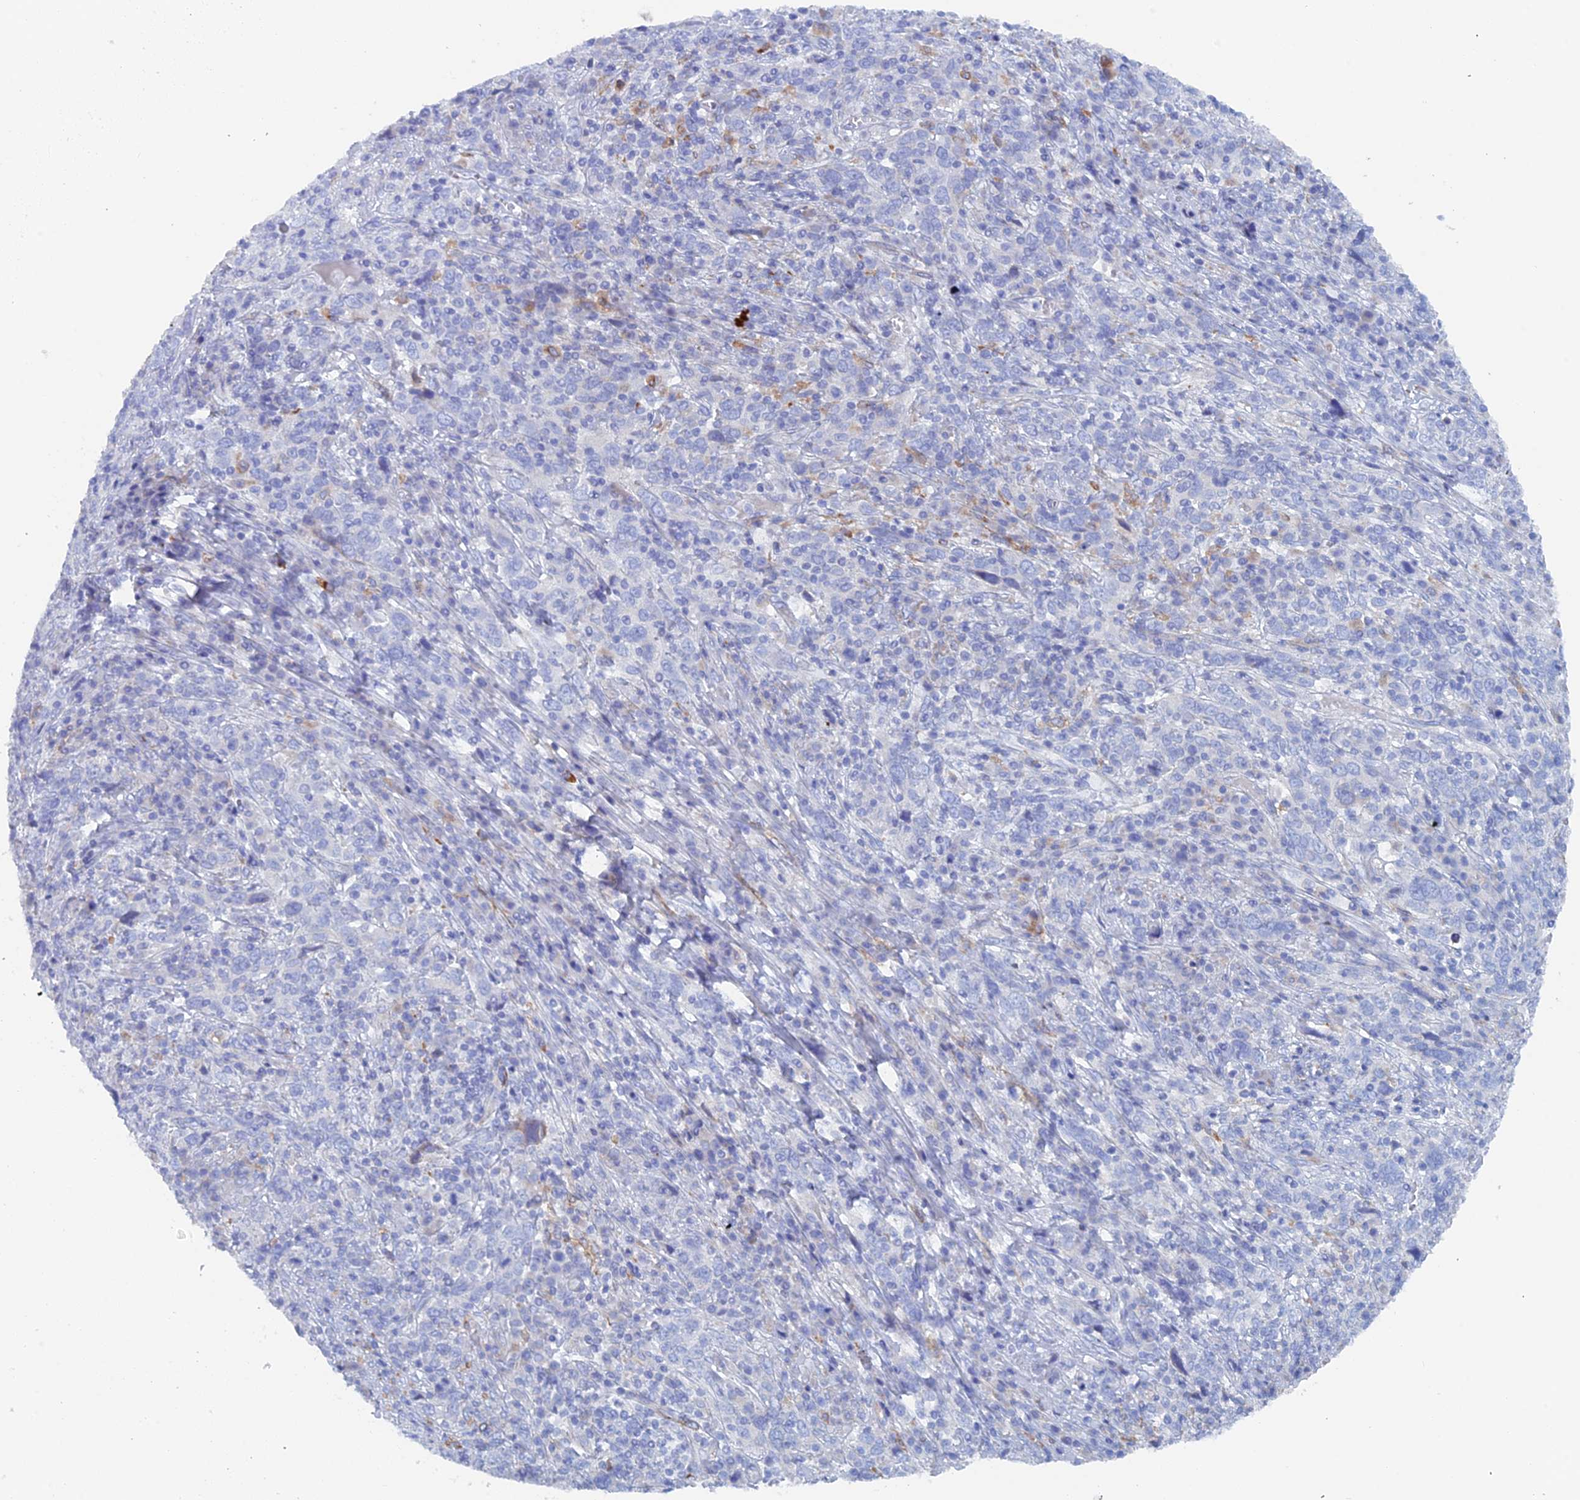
{"staining": {"intensity": "moderate", "quantity": "<25%", "location": "cytoplasmic/membranous"}, "tissue": "cervical cancer", "cell_type": "Tumor cells", "image_type": "cancer", "snomed": [{"axis": "morphology", "description": "Squamous cell carcinoma, NOS"}, {"axis": "topography", "description": "Cervix"}], "caption": "Cervical squamous cell carcinoma stained for a protein (brown) demonstrates moderate cytoplasmic/membranous positive expression in about <25% of tumor cells.", "gene": "COG7", "patient": {"sex": "female", "age": 46}}